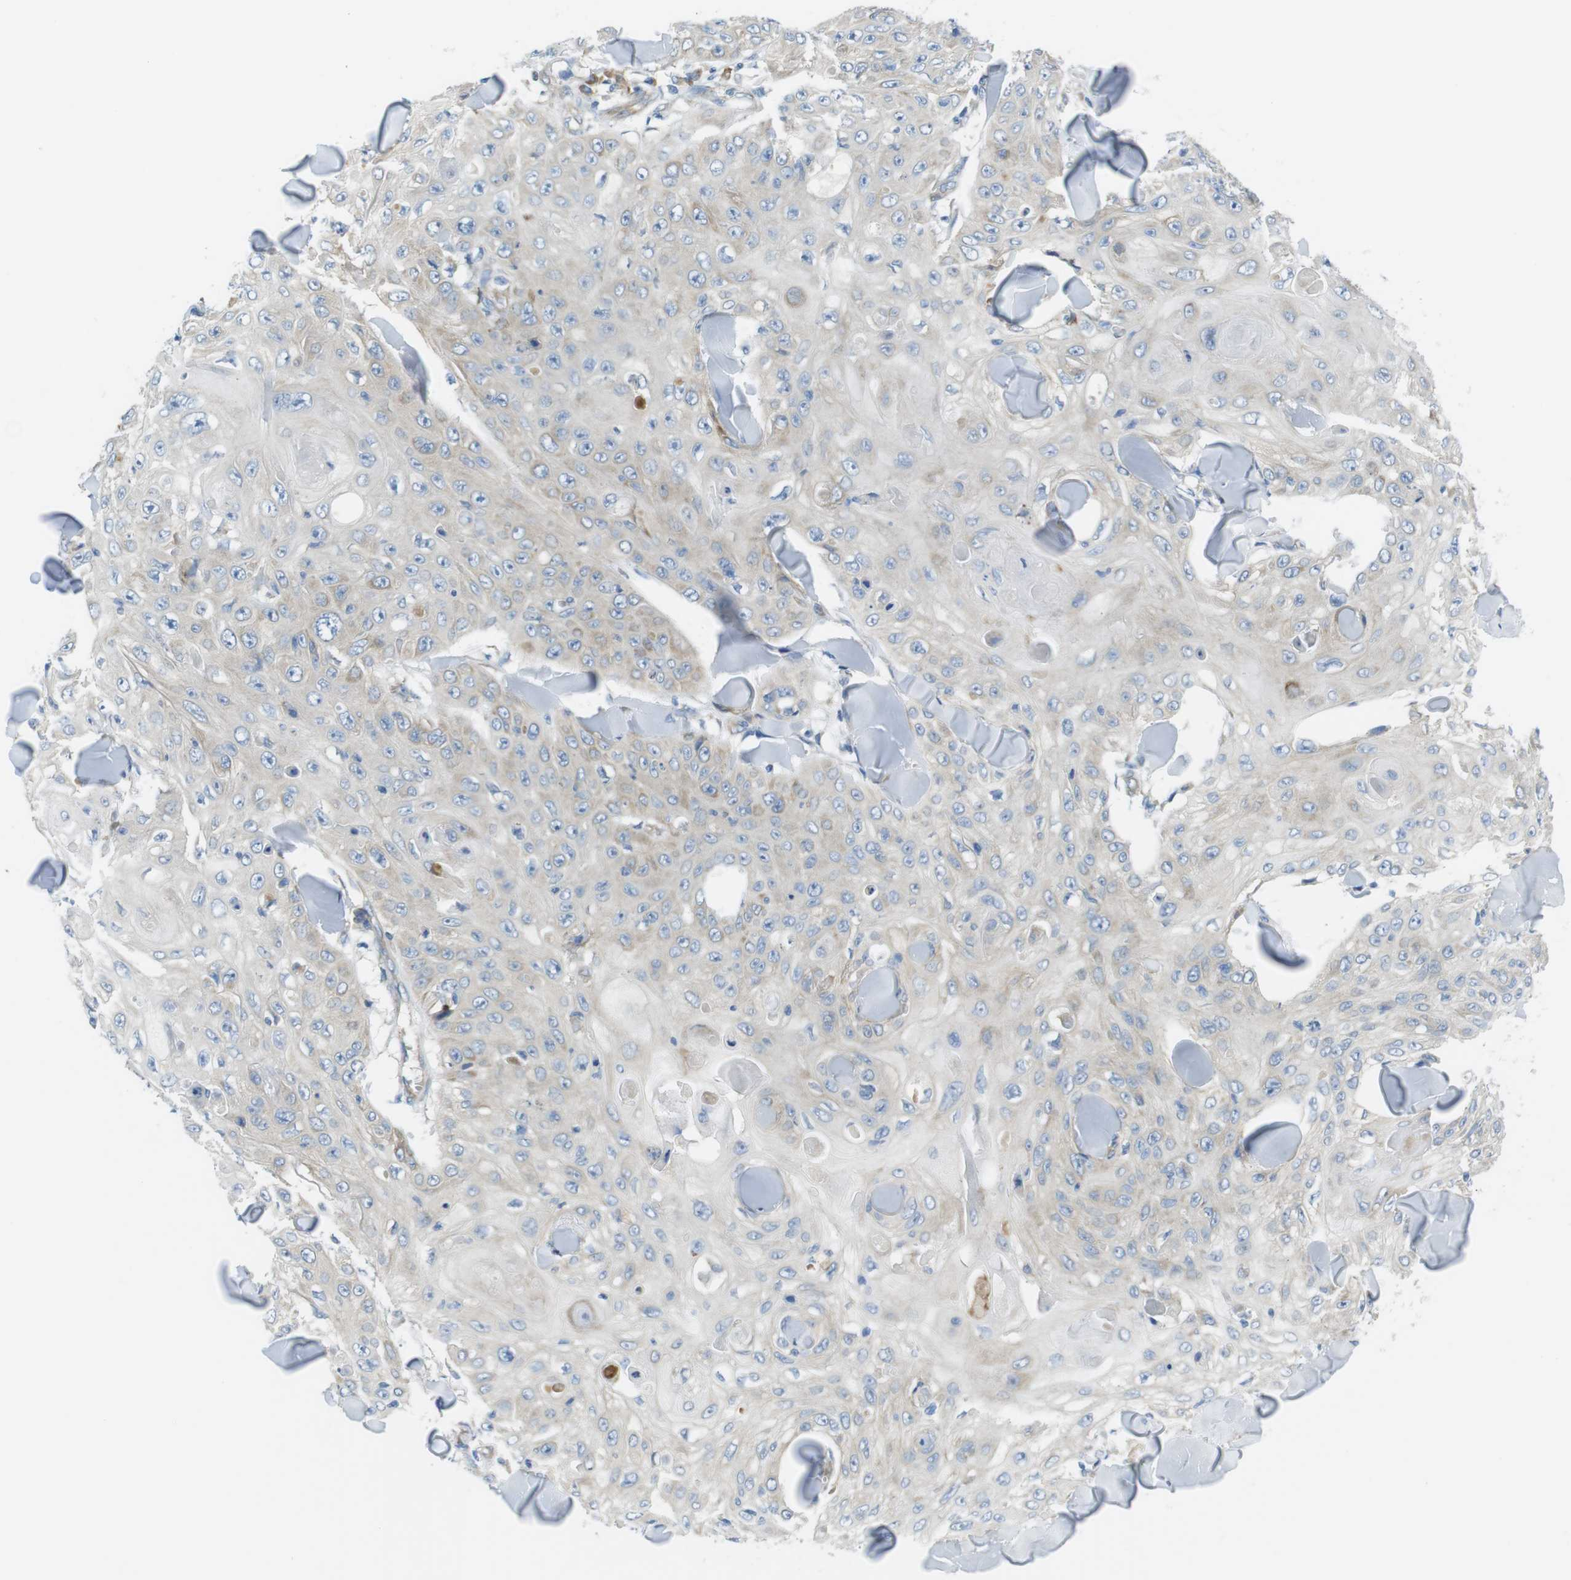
{"staining": {"intensity": "negative", "quantity": "none", "location": "none"}, "tissue": "skin cancer", "cell_type": "Tumor cells", "image_type": "cancer", "snomed": [{"axis": "morphology", "description": "Squamous cell carcinoma, NOS"}, {"axis": "topography", "description": "Skin"}], "caption": "IHC micrograph of squamous cell carcinoma (skin) stained for a protein (brown), which demonstrates no positivity in tumor cells. Brightfield microscopy of immunohistochemistry stained with DAB (3,3'-diaminobenzidine) (brown) and hematoxylin (blue), captured at high magnification.", "gene": "TMEM234", "patient": {"sex": "male", "age": 86}}